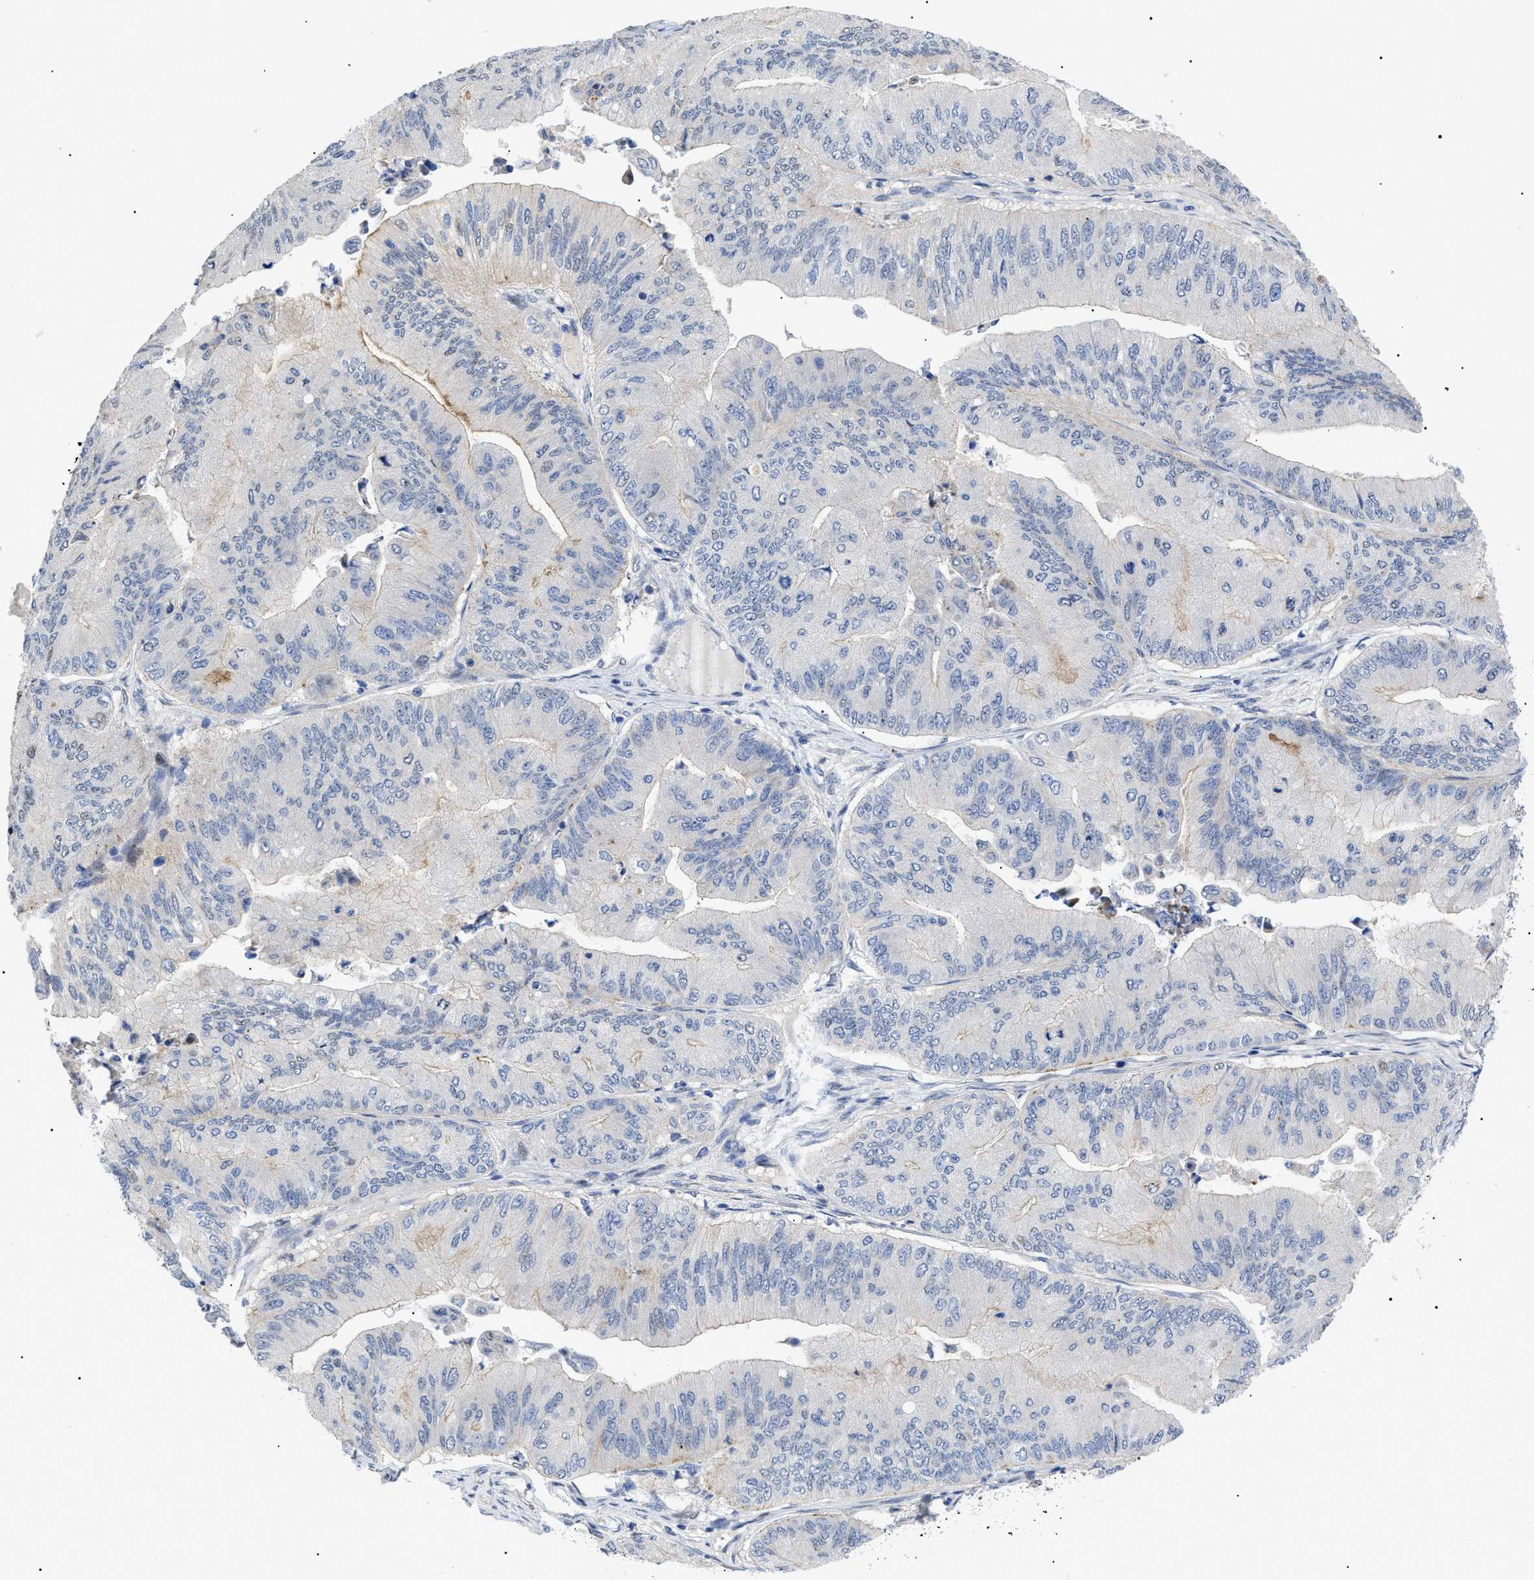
{"staining": {"intensity": "negative", "quantity": "none", "location": "none"}, "tissue": "ovarian cancer", "cell_type": "Tumor cells", "image_type": "cancer", "snomed": [{"axis": "morphology", "description": "Cystadenocarcinoma, mucinous, NOS"}, {"axis": "topography", "description": "Ovary"}], "caption": "DAB immunohistochemical staining of ovarian cancer (mucinous cystadenocarcinoma) exhibits no significant expression in tumor cells.", "gene": "SFXN5", "patient": {"sex": "female", "age": 61}}